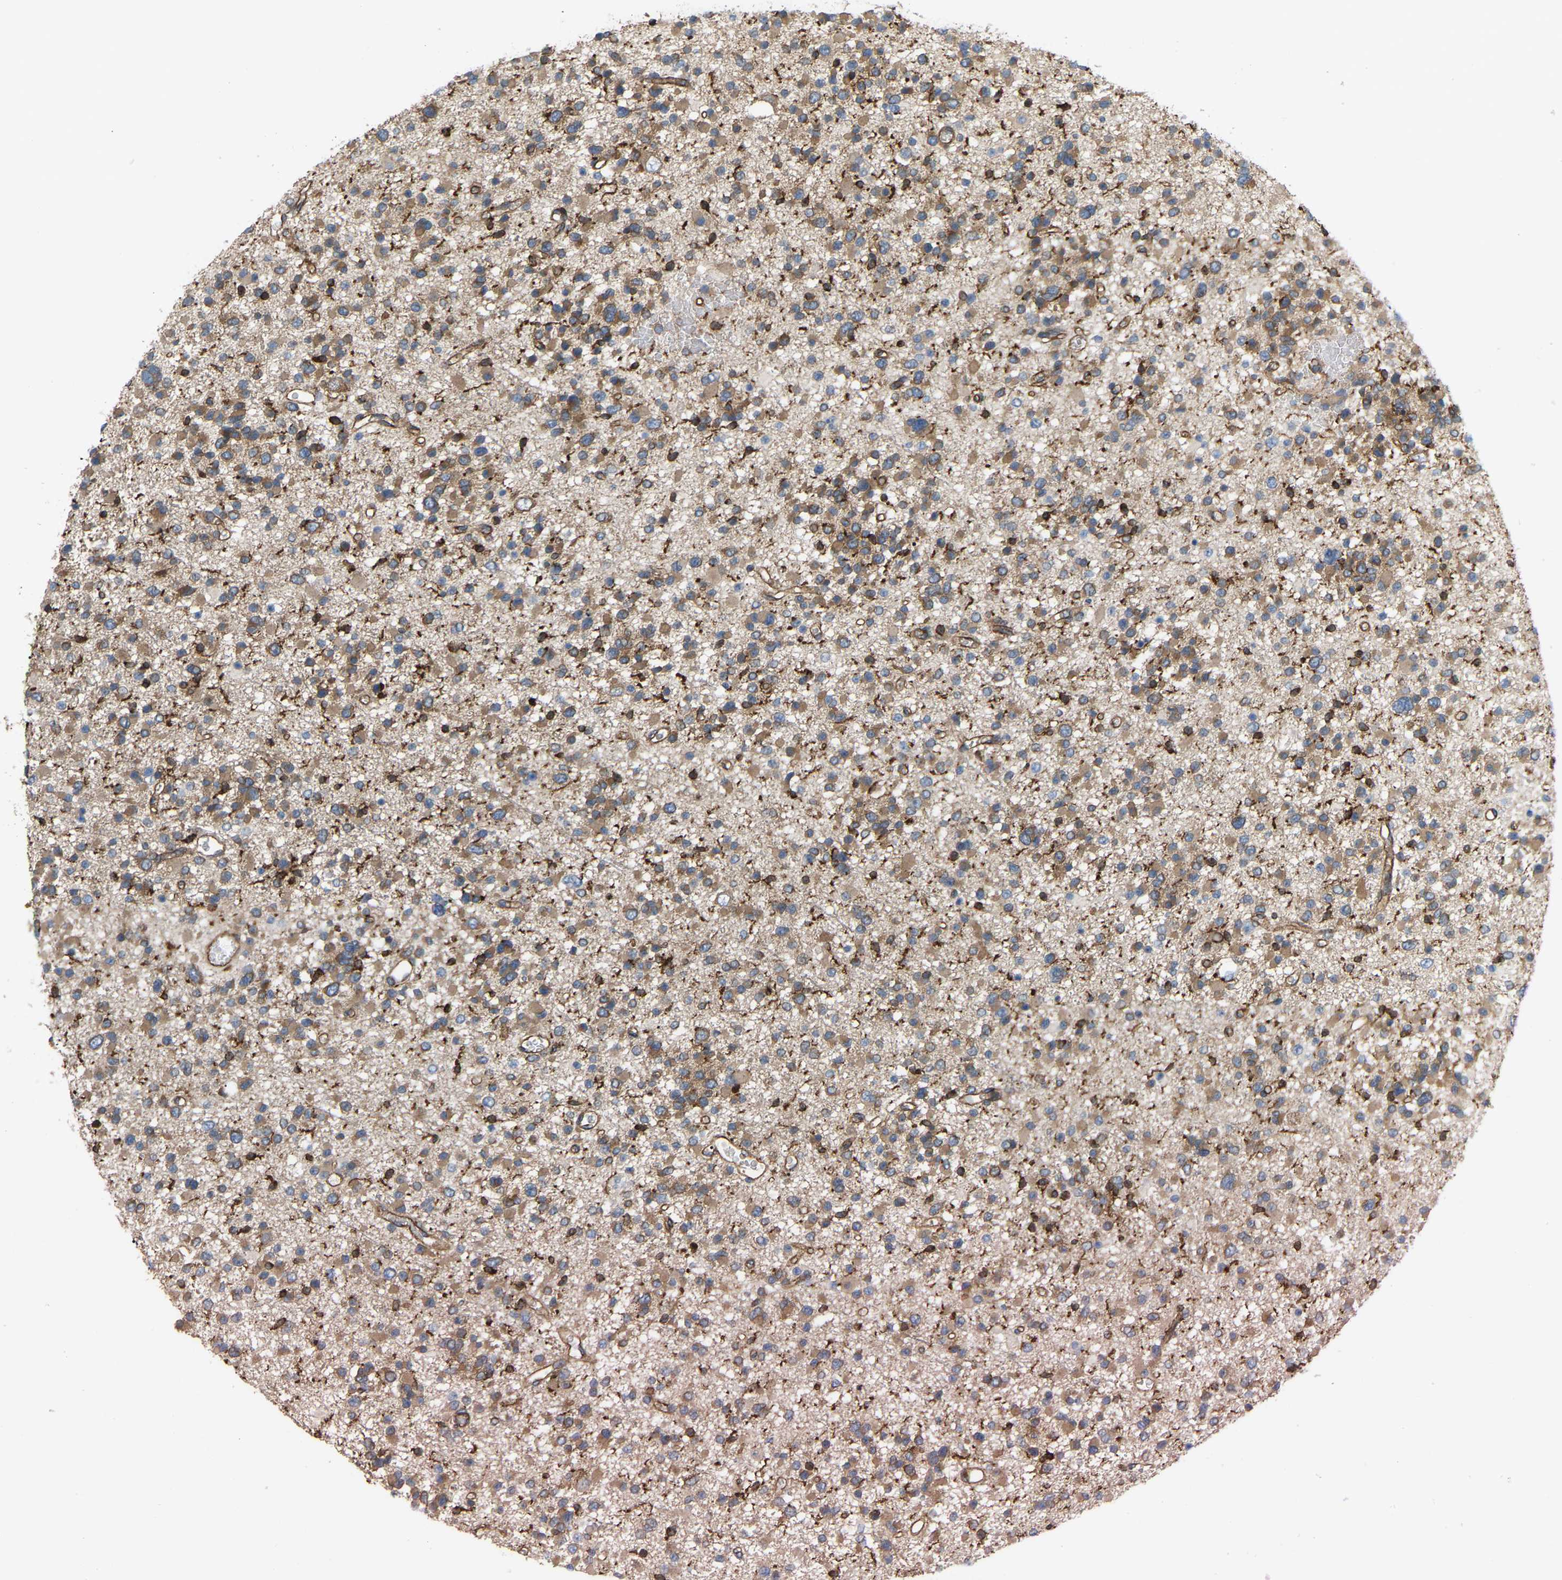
{"staining": {"intensity": "moderate", "quantity": ">75%", "location": "cytoplasmic/membranous"}, "tissue": "glioma", "cell_type": "Tumor cells", "image_type": "cancer", "snomed": [{"axis": "morphology", "description": "Glioma, malignant, Low grade"}, {"axis": "topography", "description": "Brain"}], "caption": "DAB immunohistochemical staining of human glioma demonstrates moderate cytoplasmic/membranous protein expression in approximately >75% of tumor cells. (DAB = brown stain, brightfield microscopy at high magnification).", "gene": "PICALM", "patient": {"sex": "female", "age": 22}}